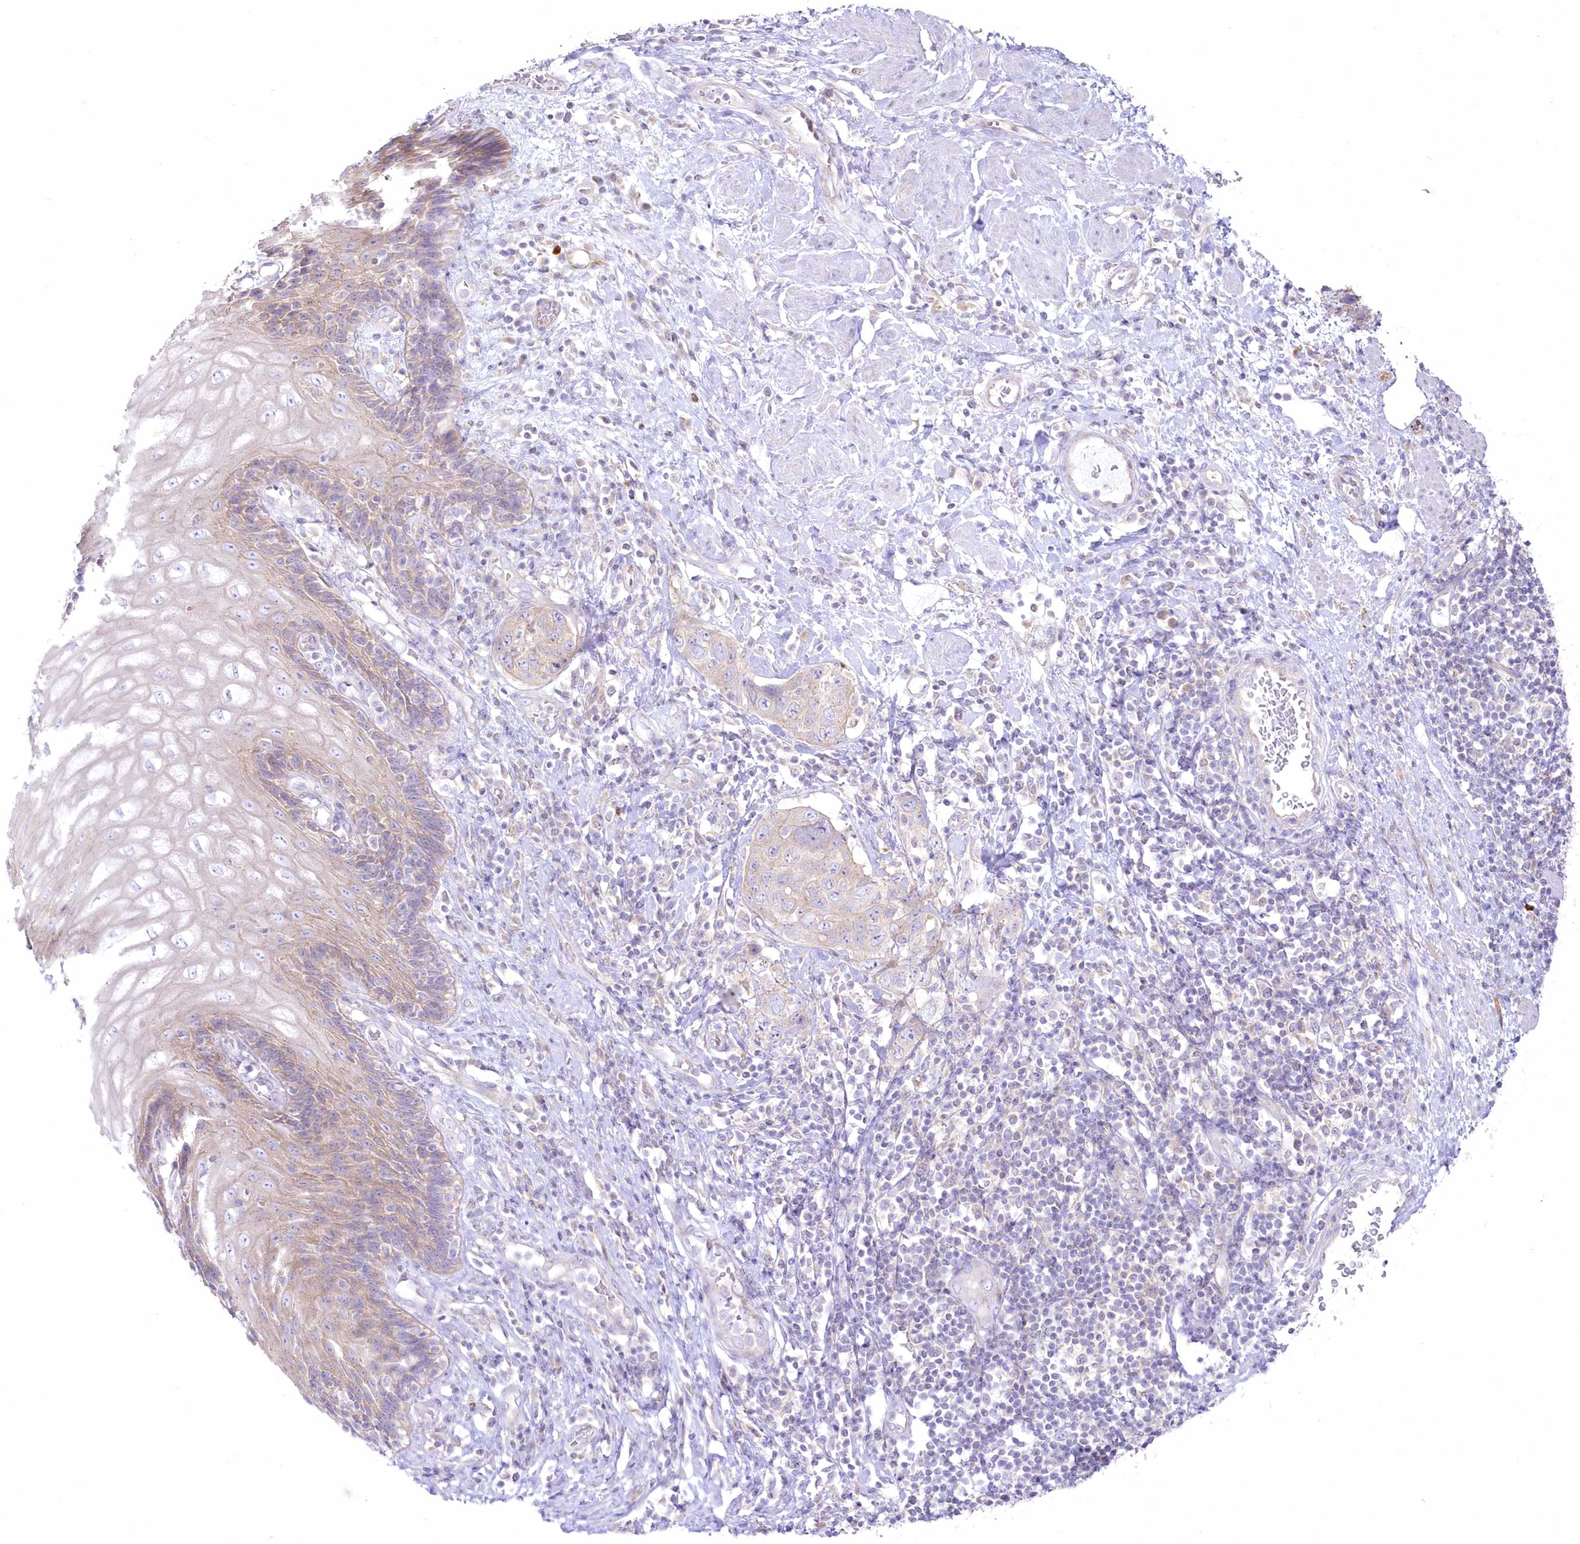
{"staining": {"intensity": "weak", "quantity": "<25%", "location": "cytoplasmic/membranous"}, "tissue": "stomach cancer", "cell_type": "Tumor cells", "image_type": "cancer", "snomed": [{"axis": "morphology", "description": "Adenocarcinoma, NOS"}, {"axis": "topography", "description": "Stomach"}], "caption": "A high-resolution micrograph shows IHC staining of stomach cancer, which demonstrates no significant expression in tumor cells.", "gene": "ZNF843", "patient": {"sex": "male", "age": 48}}